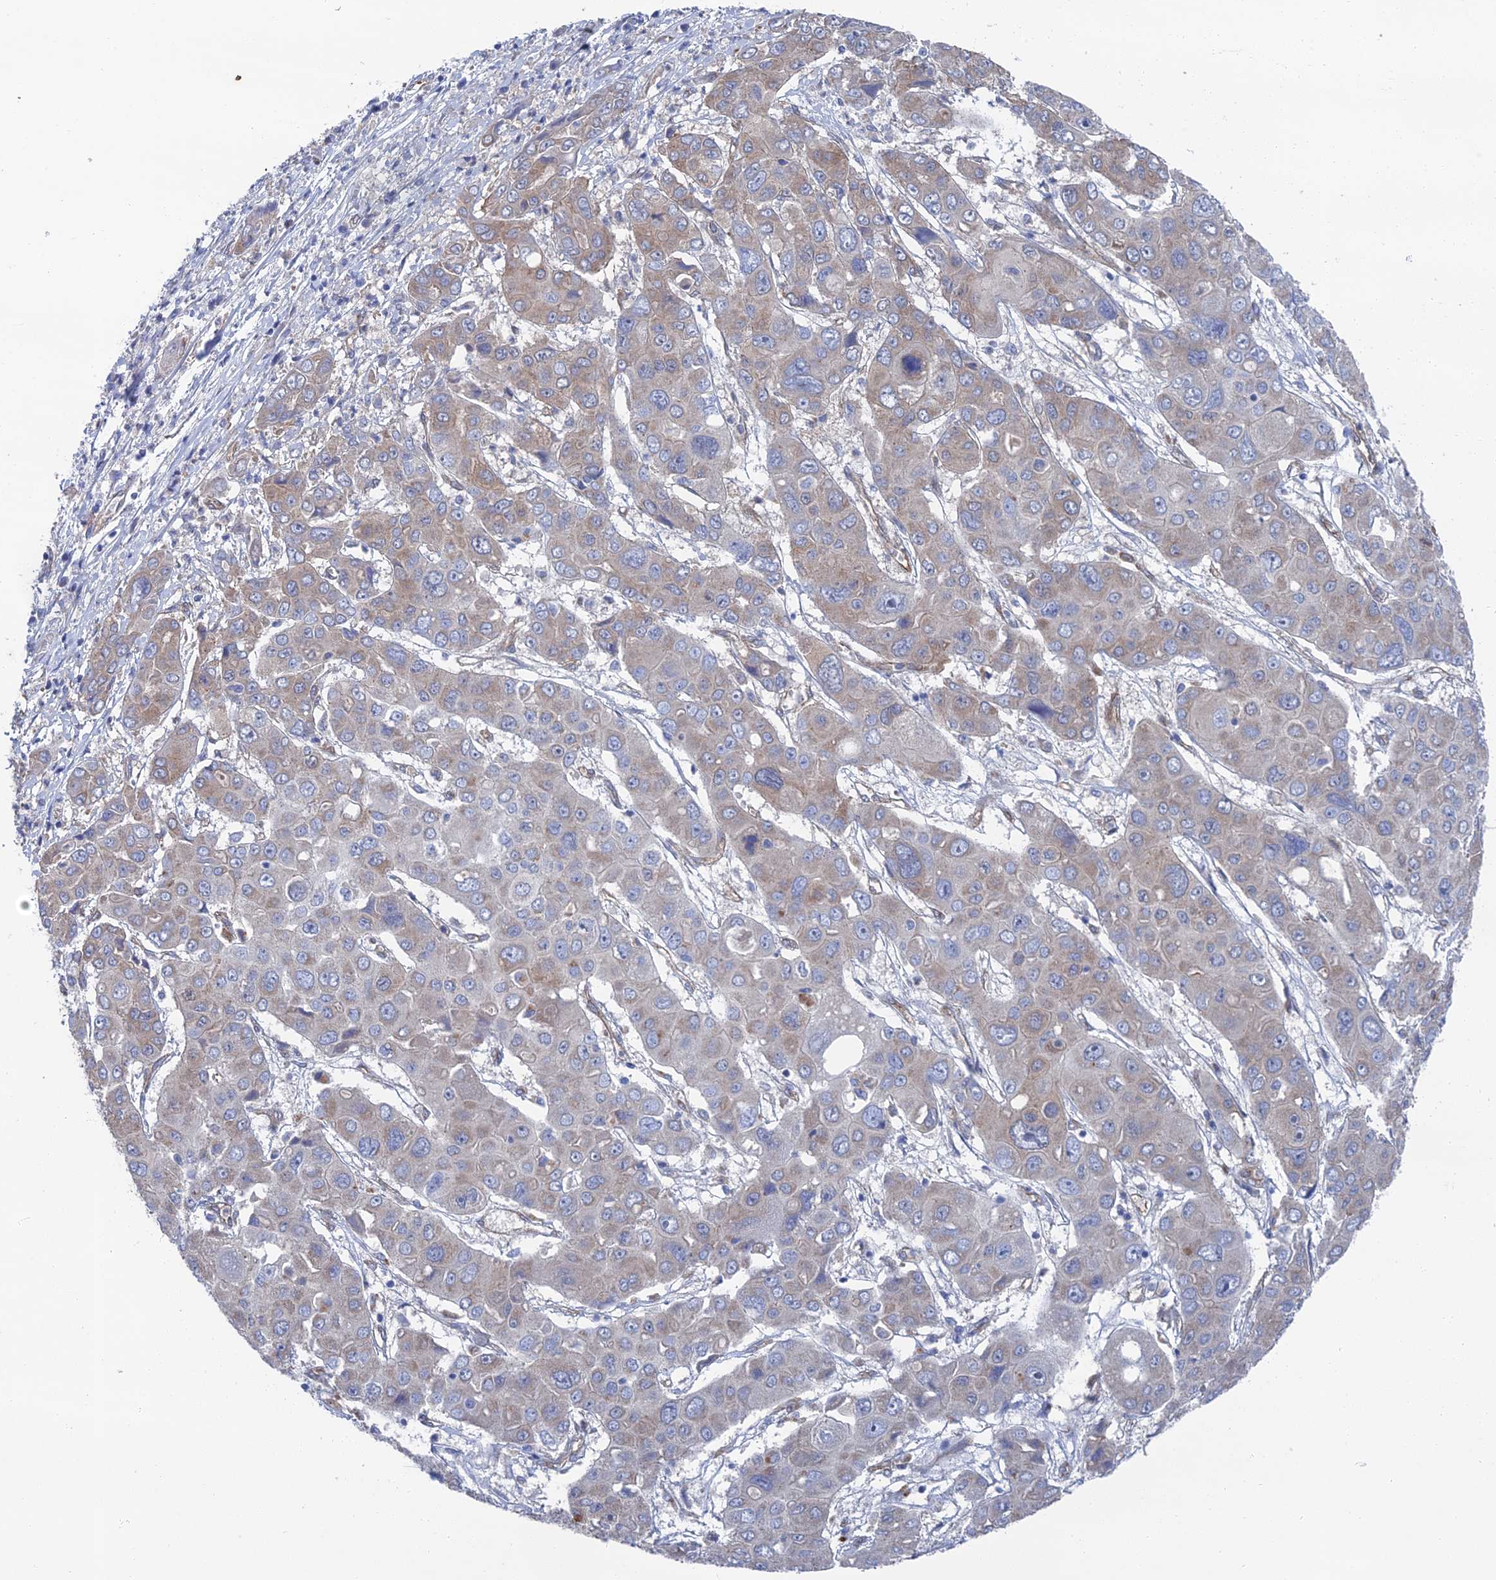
{"staining": {"intensity": "weak", "quantity": "25%-75%", "location": "cytoplasmic/membranous"}, "tissue": "liver cancer", "cell_type": "Tumor cells", "image_type": "cancer", "snomed": [{"axis": "morphology", "description": "Cholangiocarcinoma"}, {"axis": "topography", "description": "Liver"}], "caption": "DAB (3,3'-diaminobenzidine) immunohistochemical staining of human liver cancer (cholangiocarcinoma) displays weak cytoplasmic/membranous protein positivity in approximately 25%-75% of tumor cells. Ihc stains the protein of interest in brown and the nuclei are stained blue.", "gene": "ARAP3", "patient": {"sex": "male", "age": 67}}